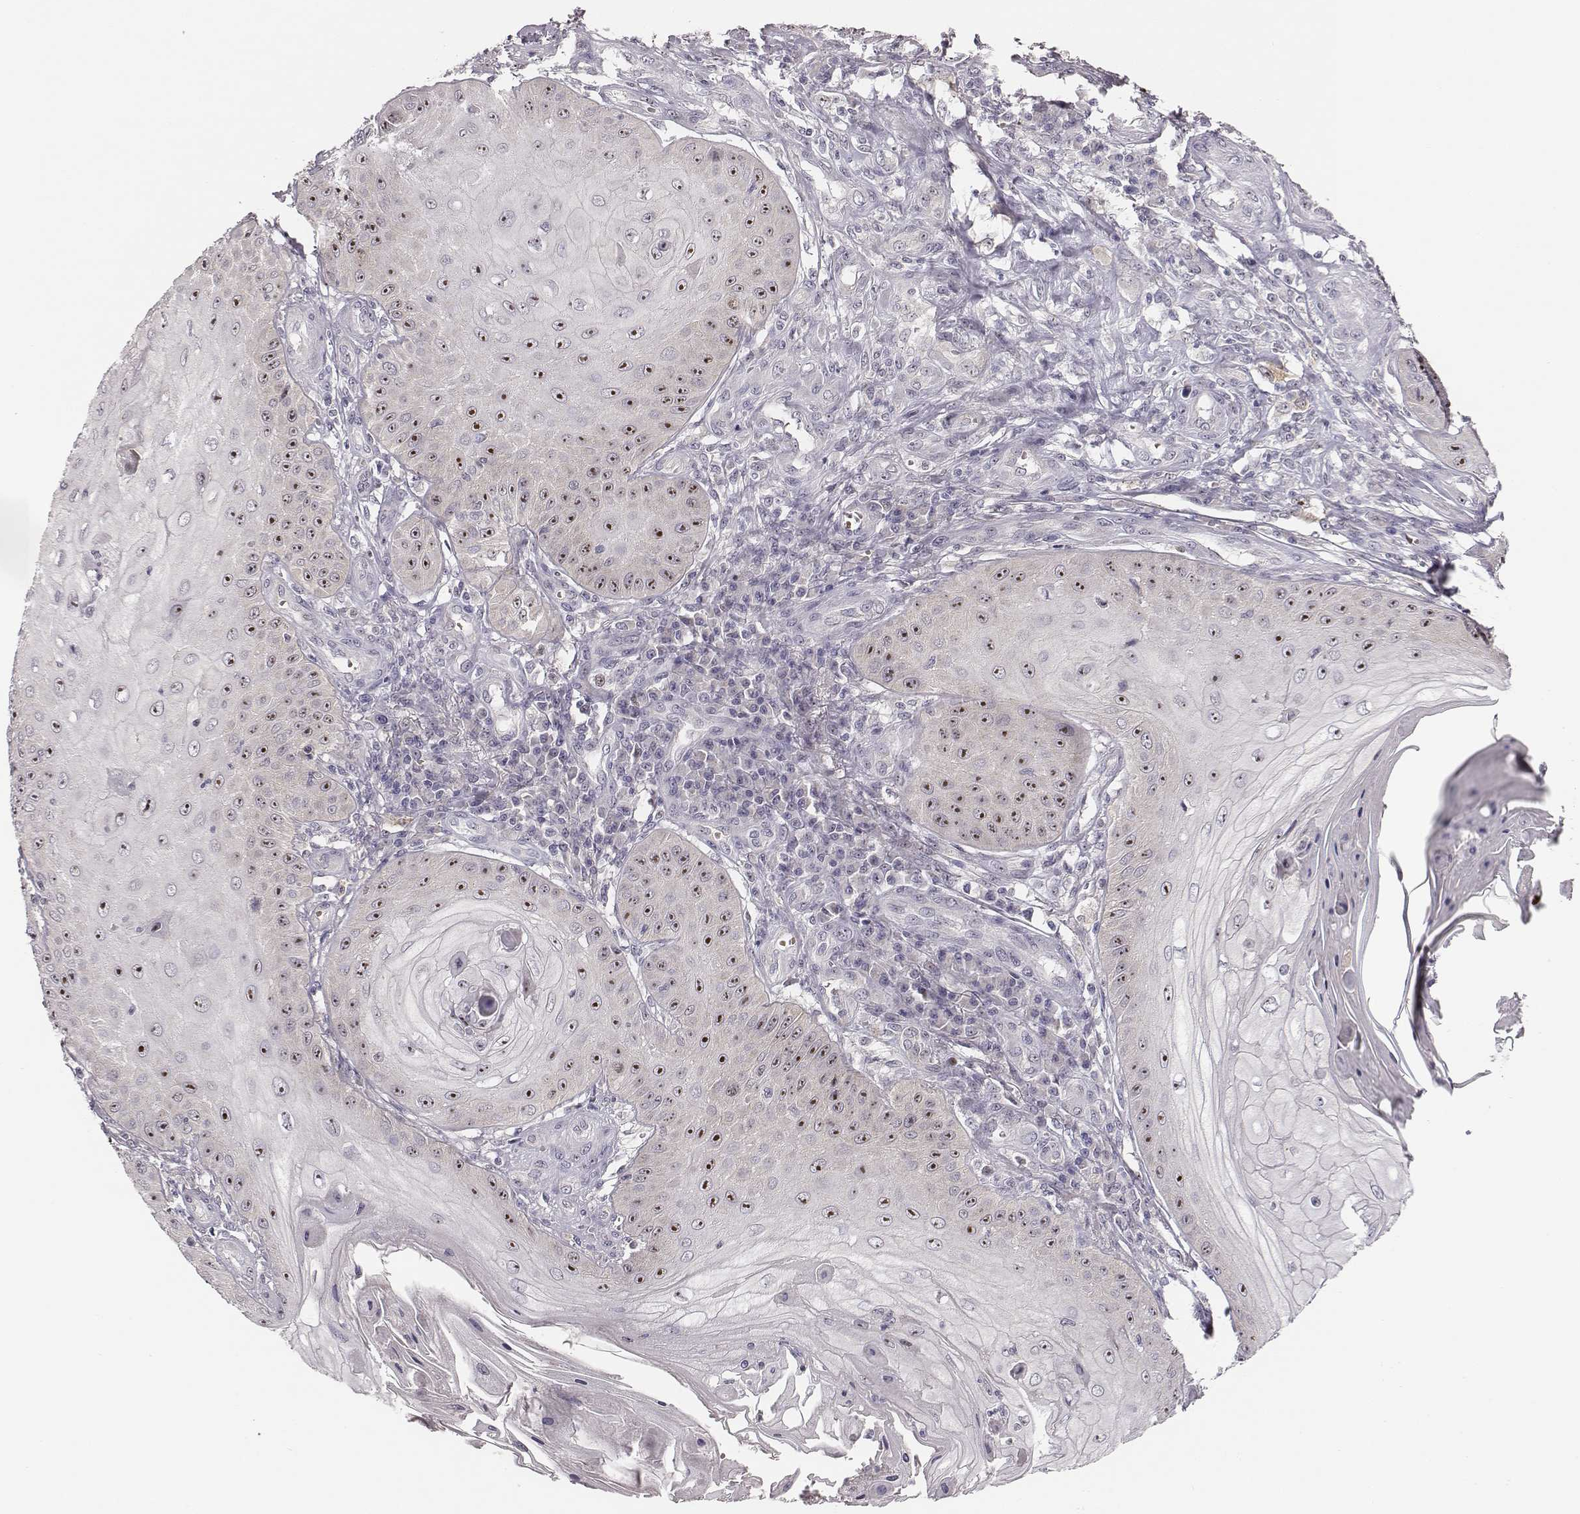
{"staining": {"intensity": "strong", "quantity": ">75%", "location": "nuclear"}, "tissue": "skin cancer", "cell_type": "Tumor cells", "image_type": "cancer", "snomed": [{"axis": "morphology", "description": "Squamous cell carcinoma, NOS"}, {"axis": "topography", "description": "Skin"}], "caption": "The image shows staining of skin squamous cell carcinoma, revealing strong nuclear protein expression (brown color) within tumor cells.", "gene": "NIFK", "patient": {"sex": "male", "age": 70}}